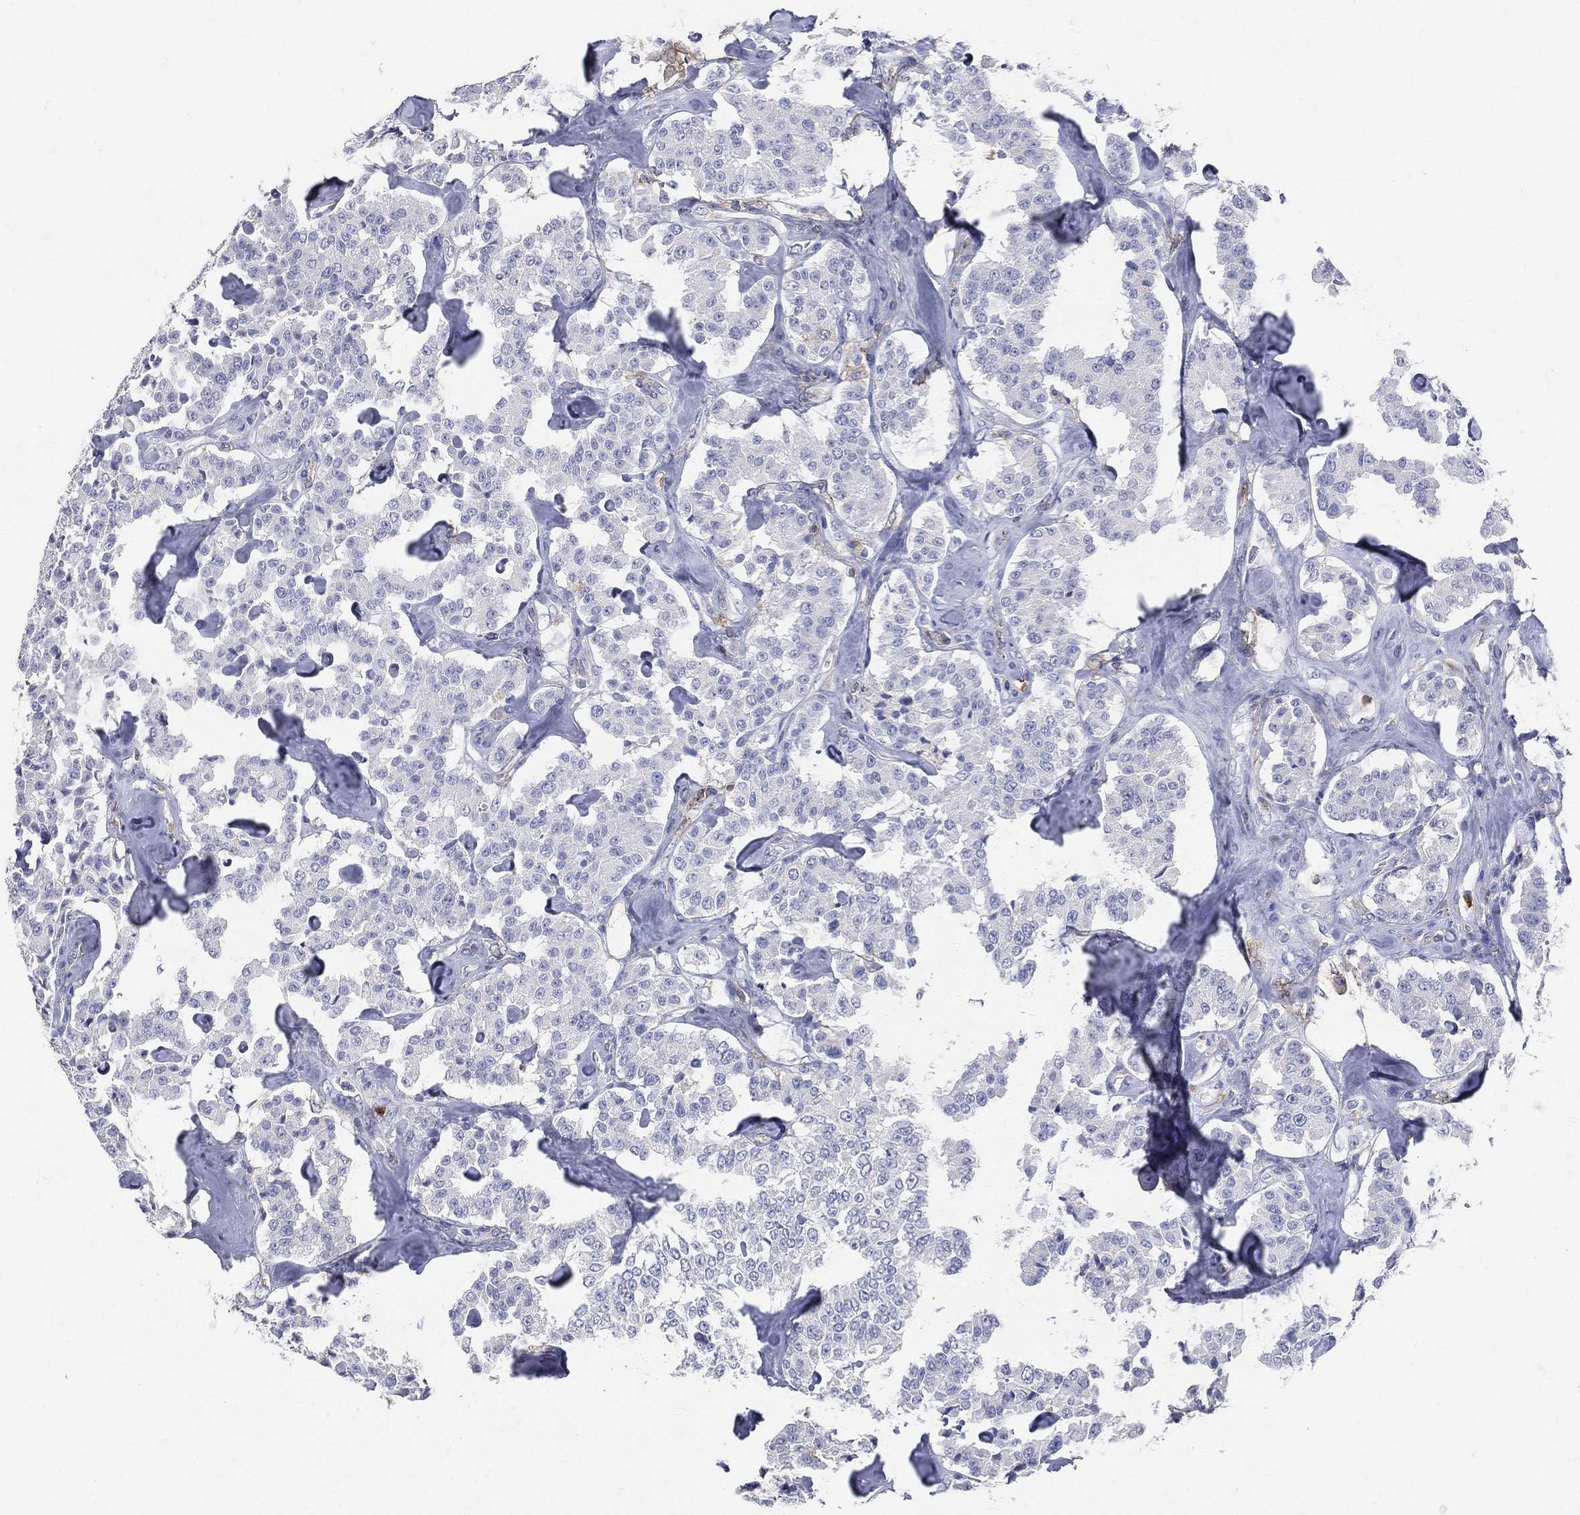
{"staining": {"intensity": "negative", "quantity": "none", "location": "none"}, "tissue": "carcinoid", "cell_type": "Tumor cells", "image_type": "cancer", "snomed": [{"axis": "morphology", "description": "Carcinoid, malignant, NOS"}, {"axis": "topography", "description": "Pancreas"}], "caption": "Immunohistochemical staining of carcinoid reveals no significant expression in tumor cells.", "gene": "CD33", "patient": {"sex": "male", "age": 41}}